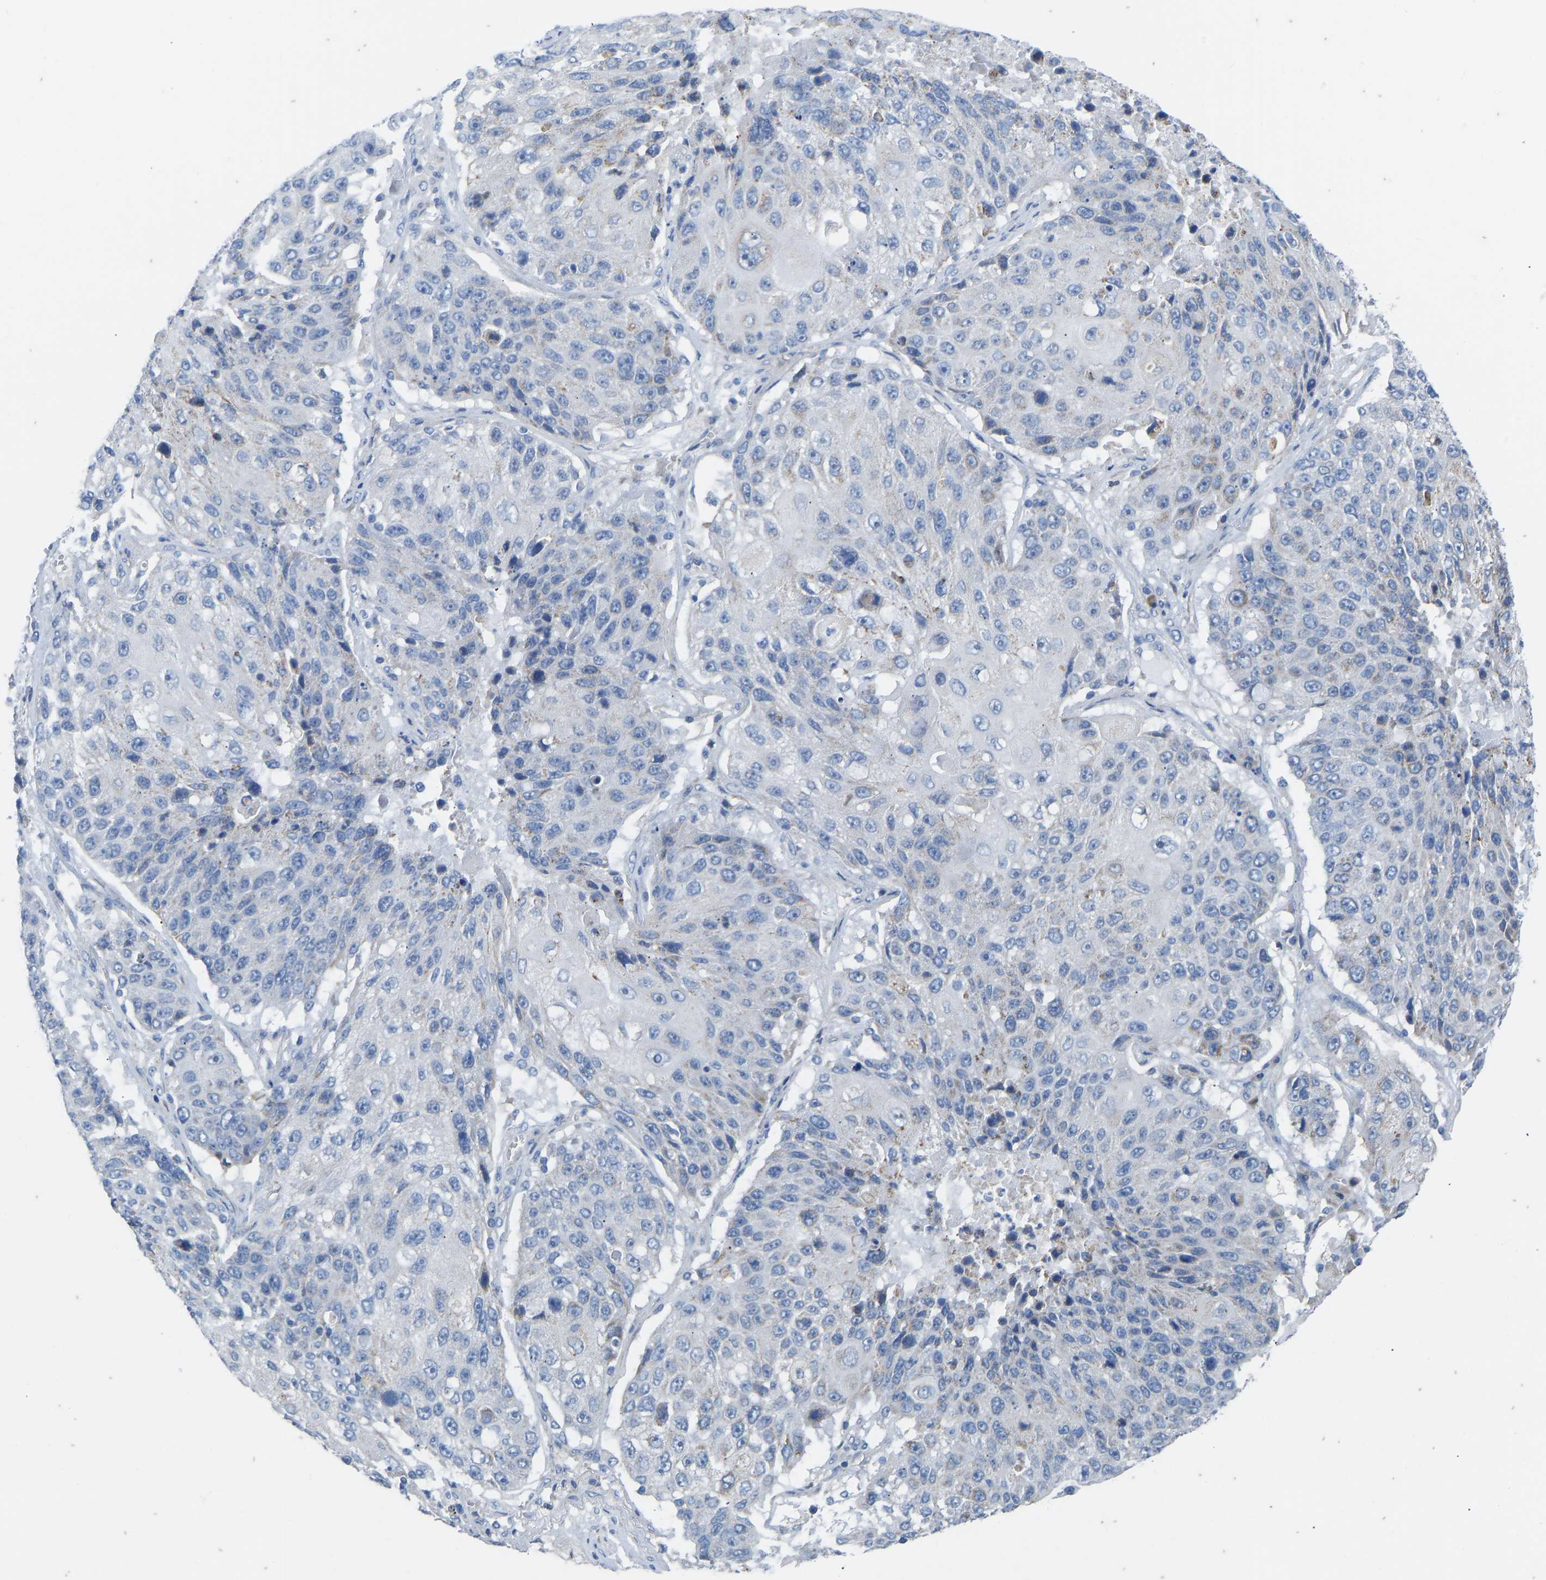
{"staining": {"intensity": "negative", "quantity": "none", "location": "none"}, "tissue": "lung cancer", "cell_type": "Tumor cells", "image_type": "cancer", "snomed": [{"axis": "morphology", "description": "Squamous cell carcinoma, NOS"}, {"axis": "topography", "description": "Lung"}], "caption": "Immunohistochemical staining of human lung cancer (squamous cell carcinoma) shows no significant positivity in tumor cells.", "gene": "OLIG2", "patient": {"sex": "male", "age": 61}}